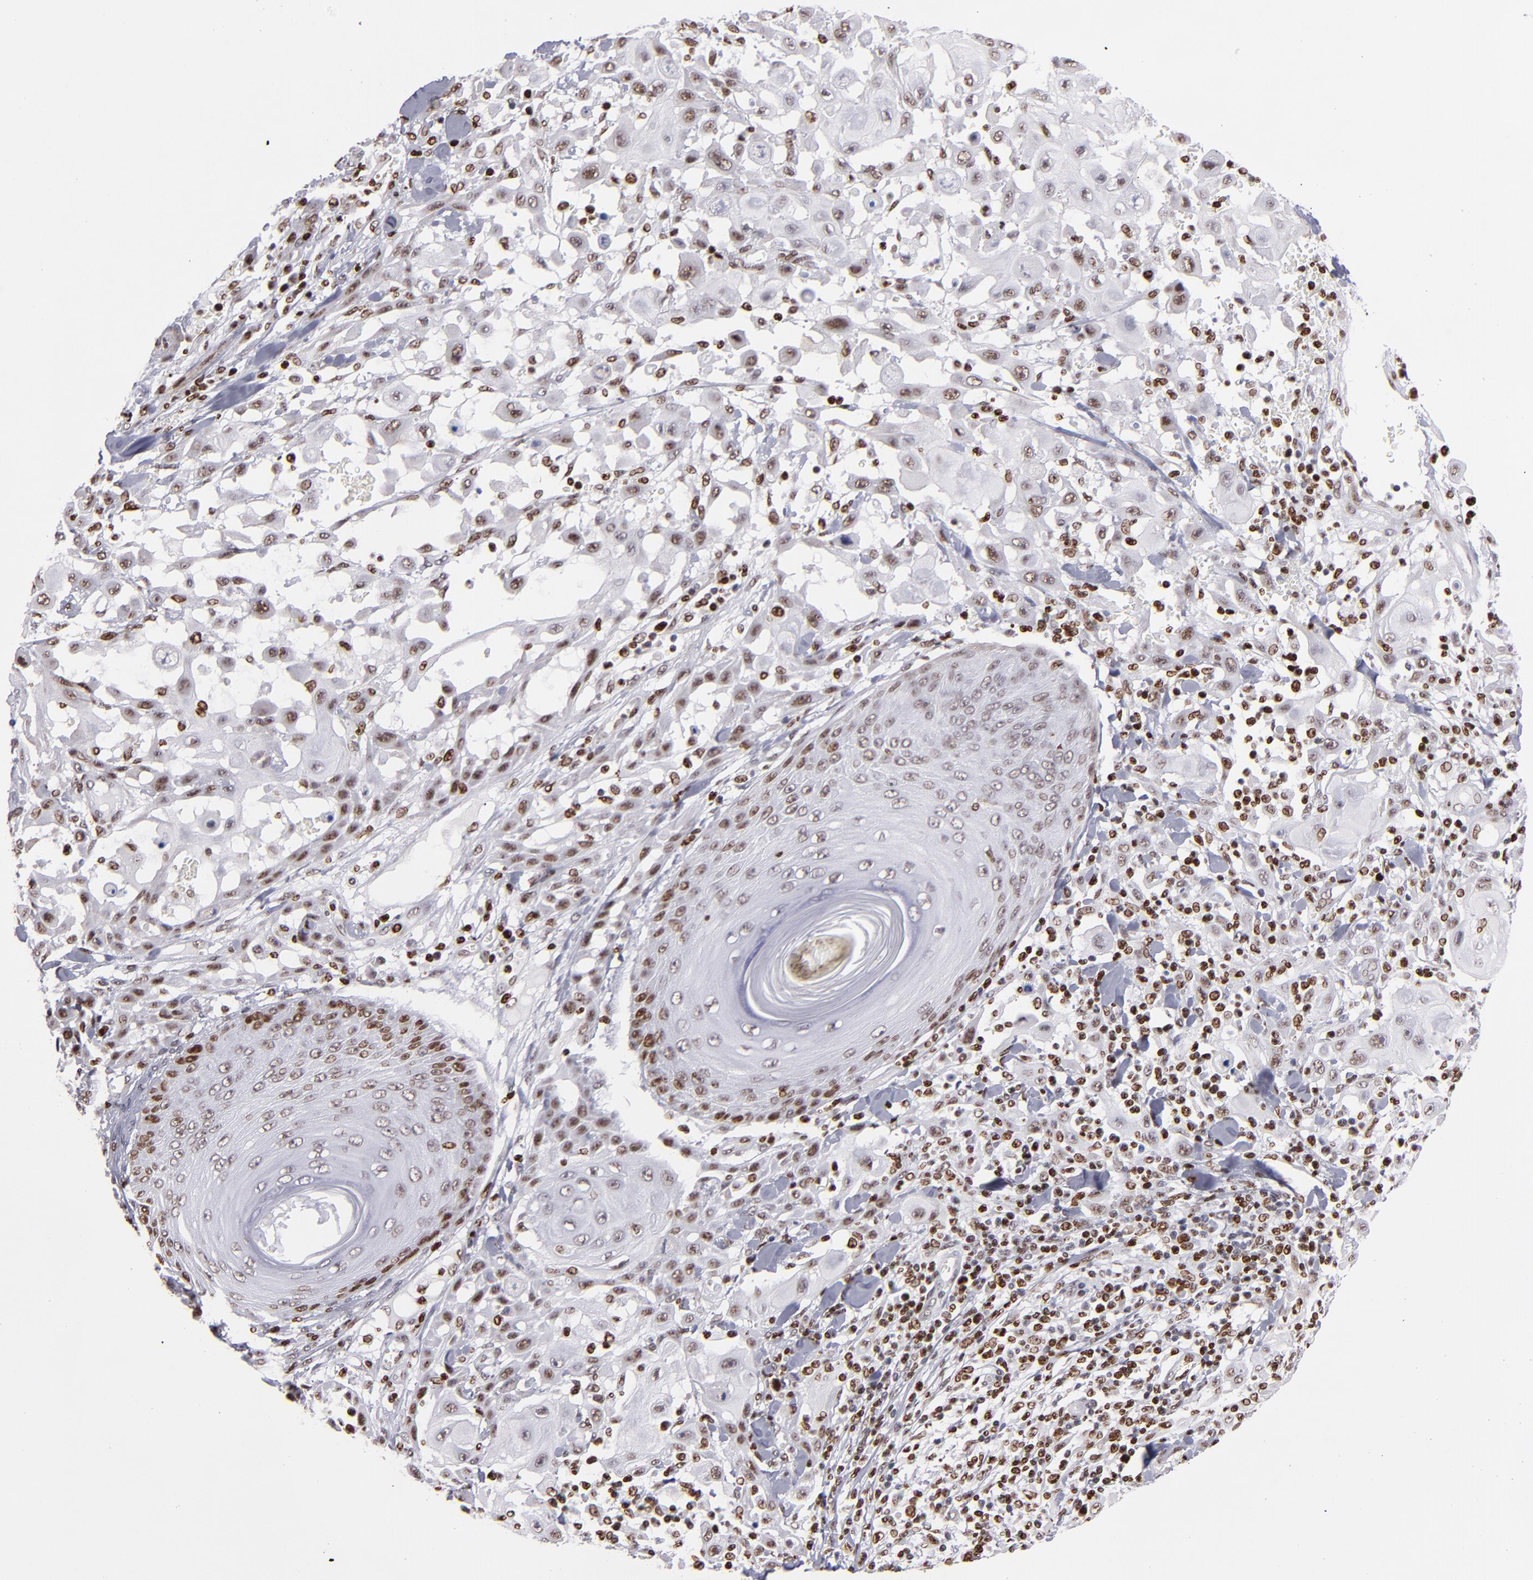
{"staining": {"intensity": "moderate", "quantity": "25%-75%", "location": "nuclear"}, "tissue": "skin cancer", "cell_type": "Tumor cells", "image_type": "cancer", "snomed": [{"axis": "morphology", "description": "Squamous cell carcinoma, NOS"}, {"axis": "topography", "description": "Skin"}], "caption": "Skin cancer was stained to show a protein in brown. There is medium levels of moderate nuclear positivity in approximately 25%-75% of tumor cells. (DAB IHC with brightfield microscopy, high magnification).", "gene": "POLA1", "patient": {"sex": "male", "age": 24}}